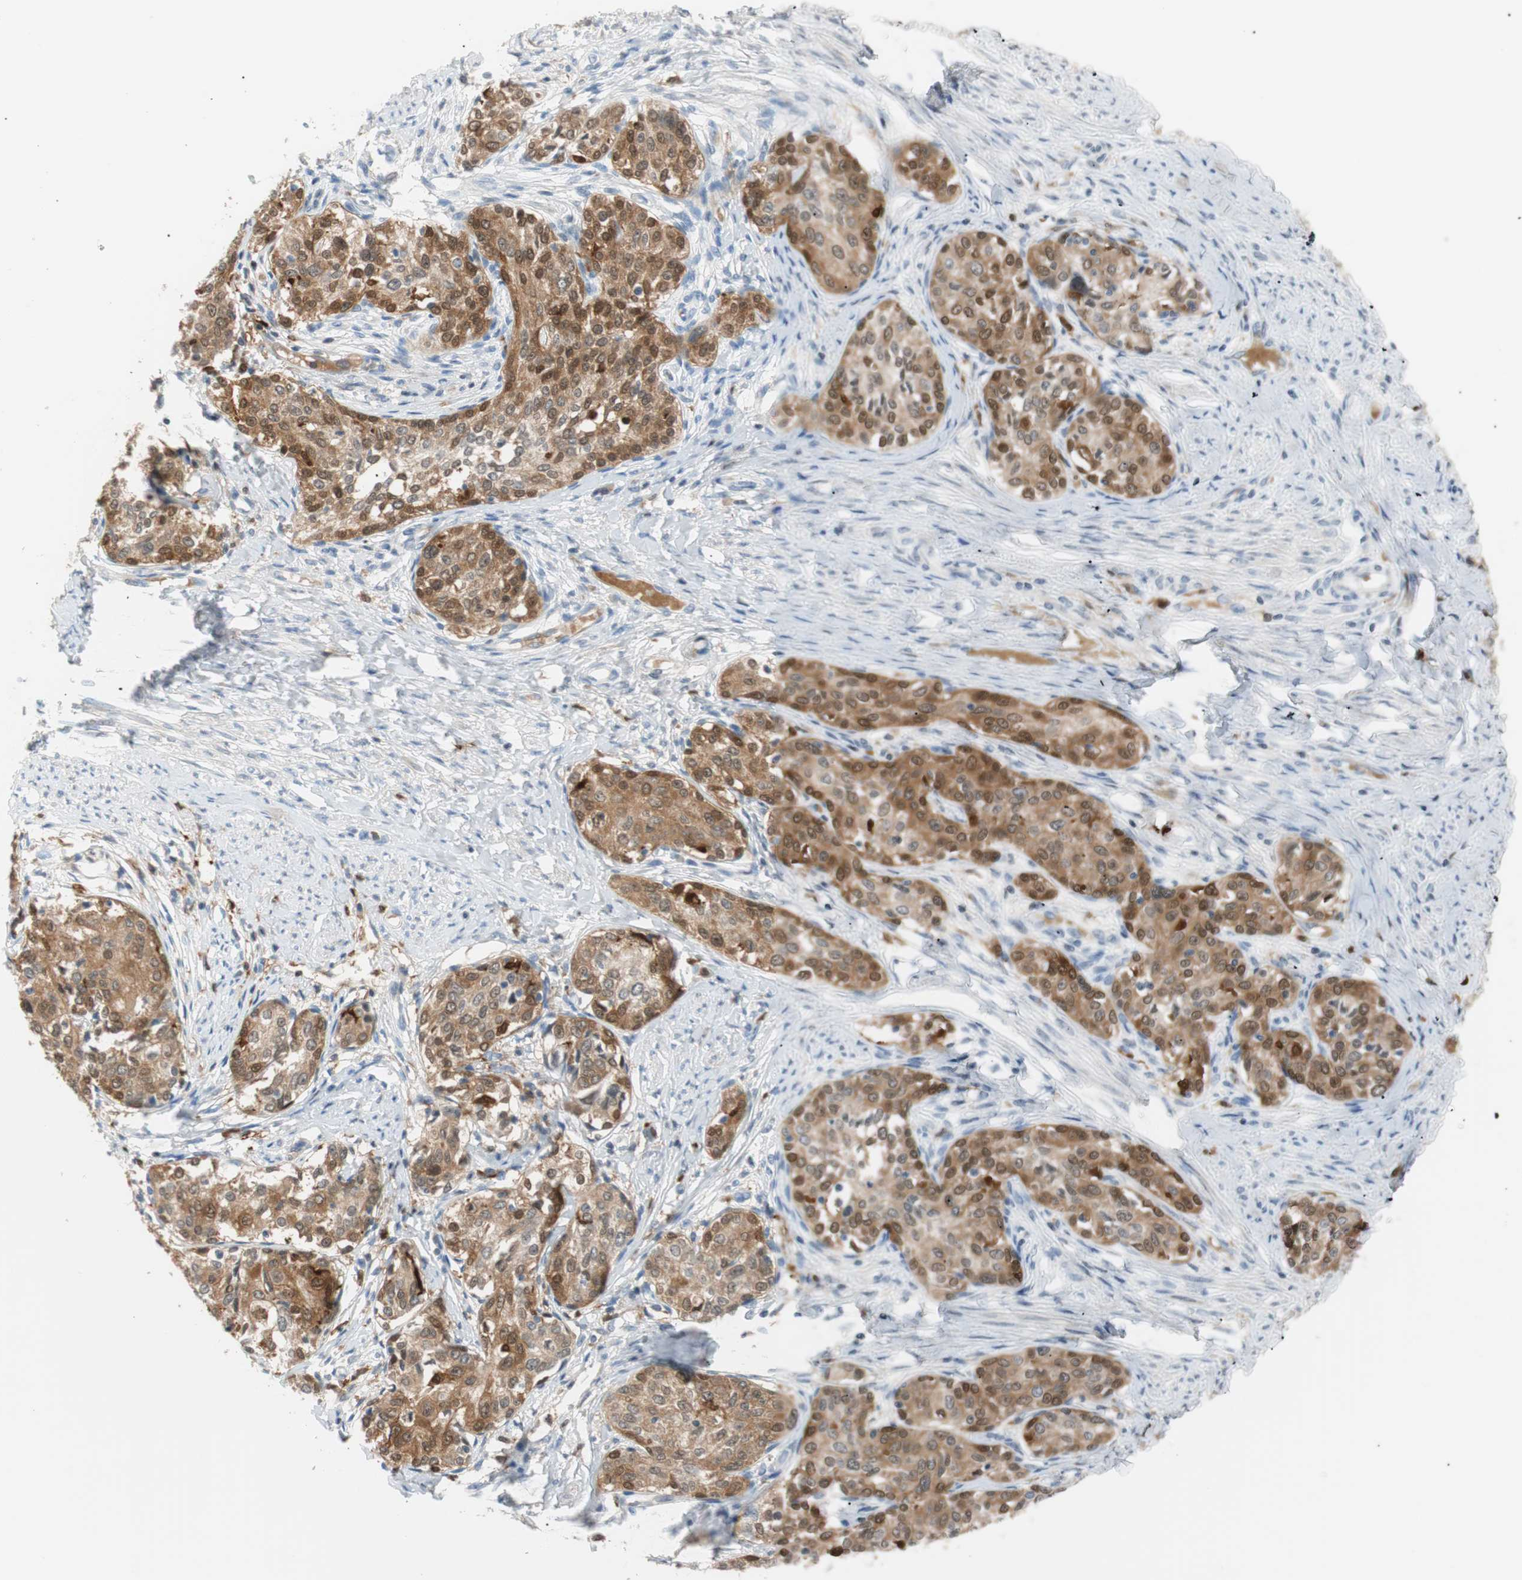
{"staining": {"intensity": "moderate", "quantity": ">75%", "location": "cytoplasmic/membranous,nuclear"}, "tissue": "cervical cancer", "cell_type": "Tumor cells", "image_type": "cancer", "snomed": [{"axis": "morphology", "description": "Squamous cell carcinoma, NOS"}, {"axis": "morphology", "description": "Adenocarcinoma, NOS"}, {"axis": "topography", "description": "Cervix"}], "caption": "Tumor cells show moderate cytoplasmic/membranous and nuclear positivity in about >75% of cells in cervical cancer.", "gene": "IL18", "patient": {"sex": "female", "age": 52}}